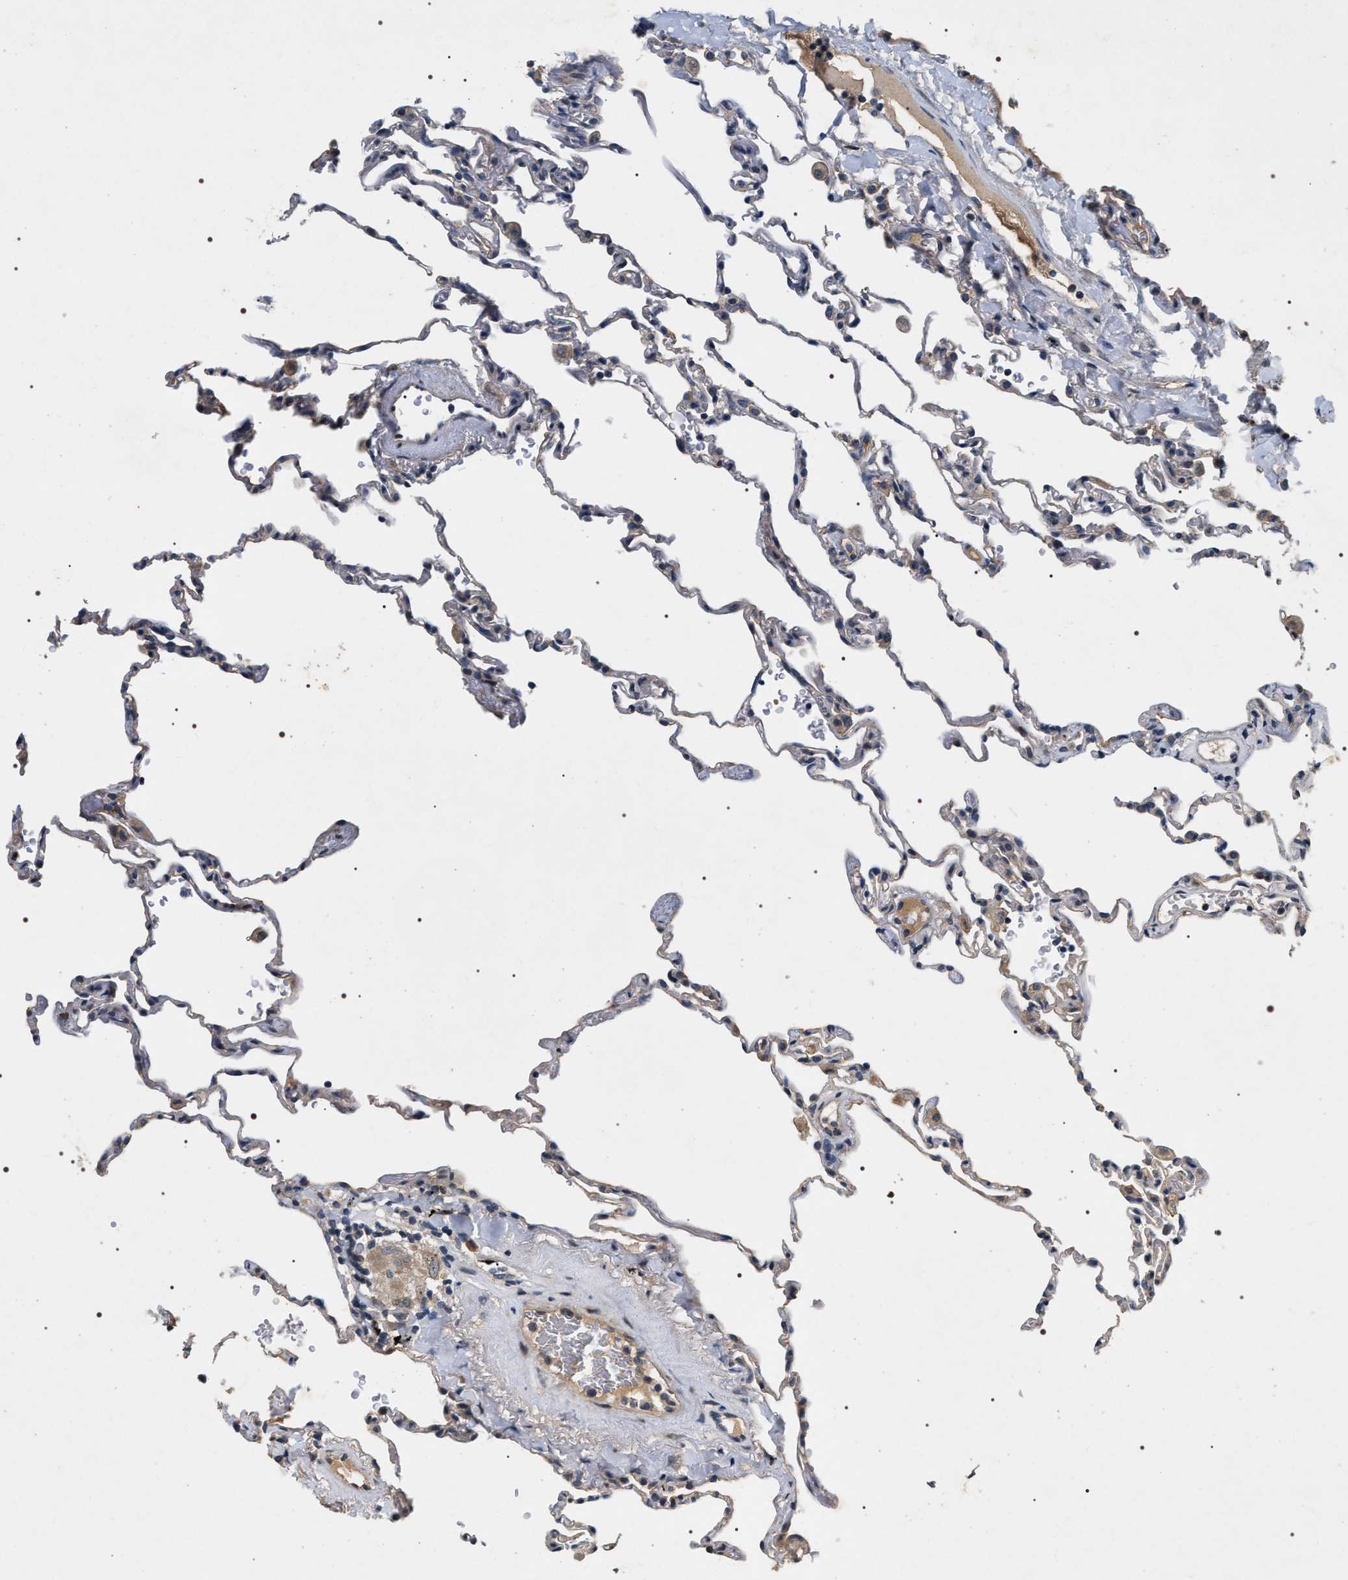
{"staining": {"intensity": "negative", "quantity": "none", "location": "none"}, "tissue": "lung", "cell_type": "Alveolar cells", "image_type": "normal", "snomed": [{"axis": "morphology", "description": "Normal tissue, NOS"}, {"axis": "topography", "description": "Lung"}], "caption": "This is a image of immunohistochemistry (IHC) staining of benign lung, which shows no staining in alveolar cells.", "gene": "IFT81", "patient": {"sex": "male", "age": 59}}